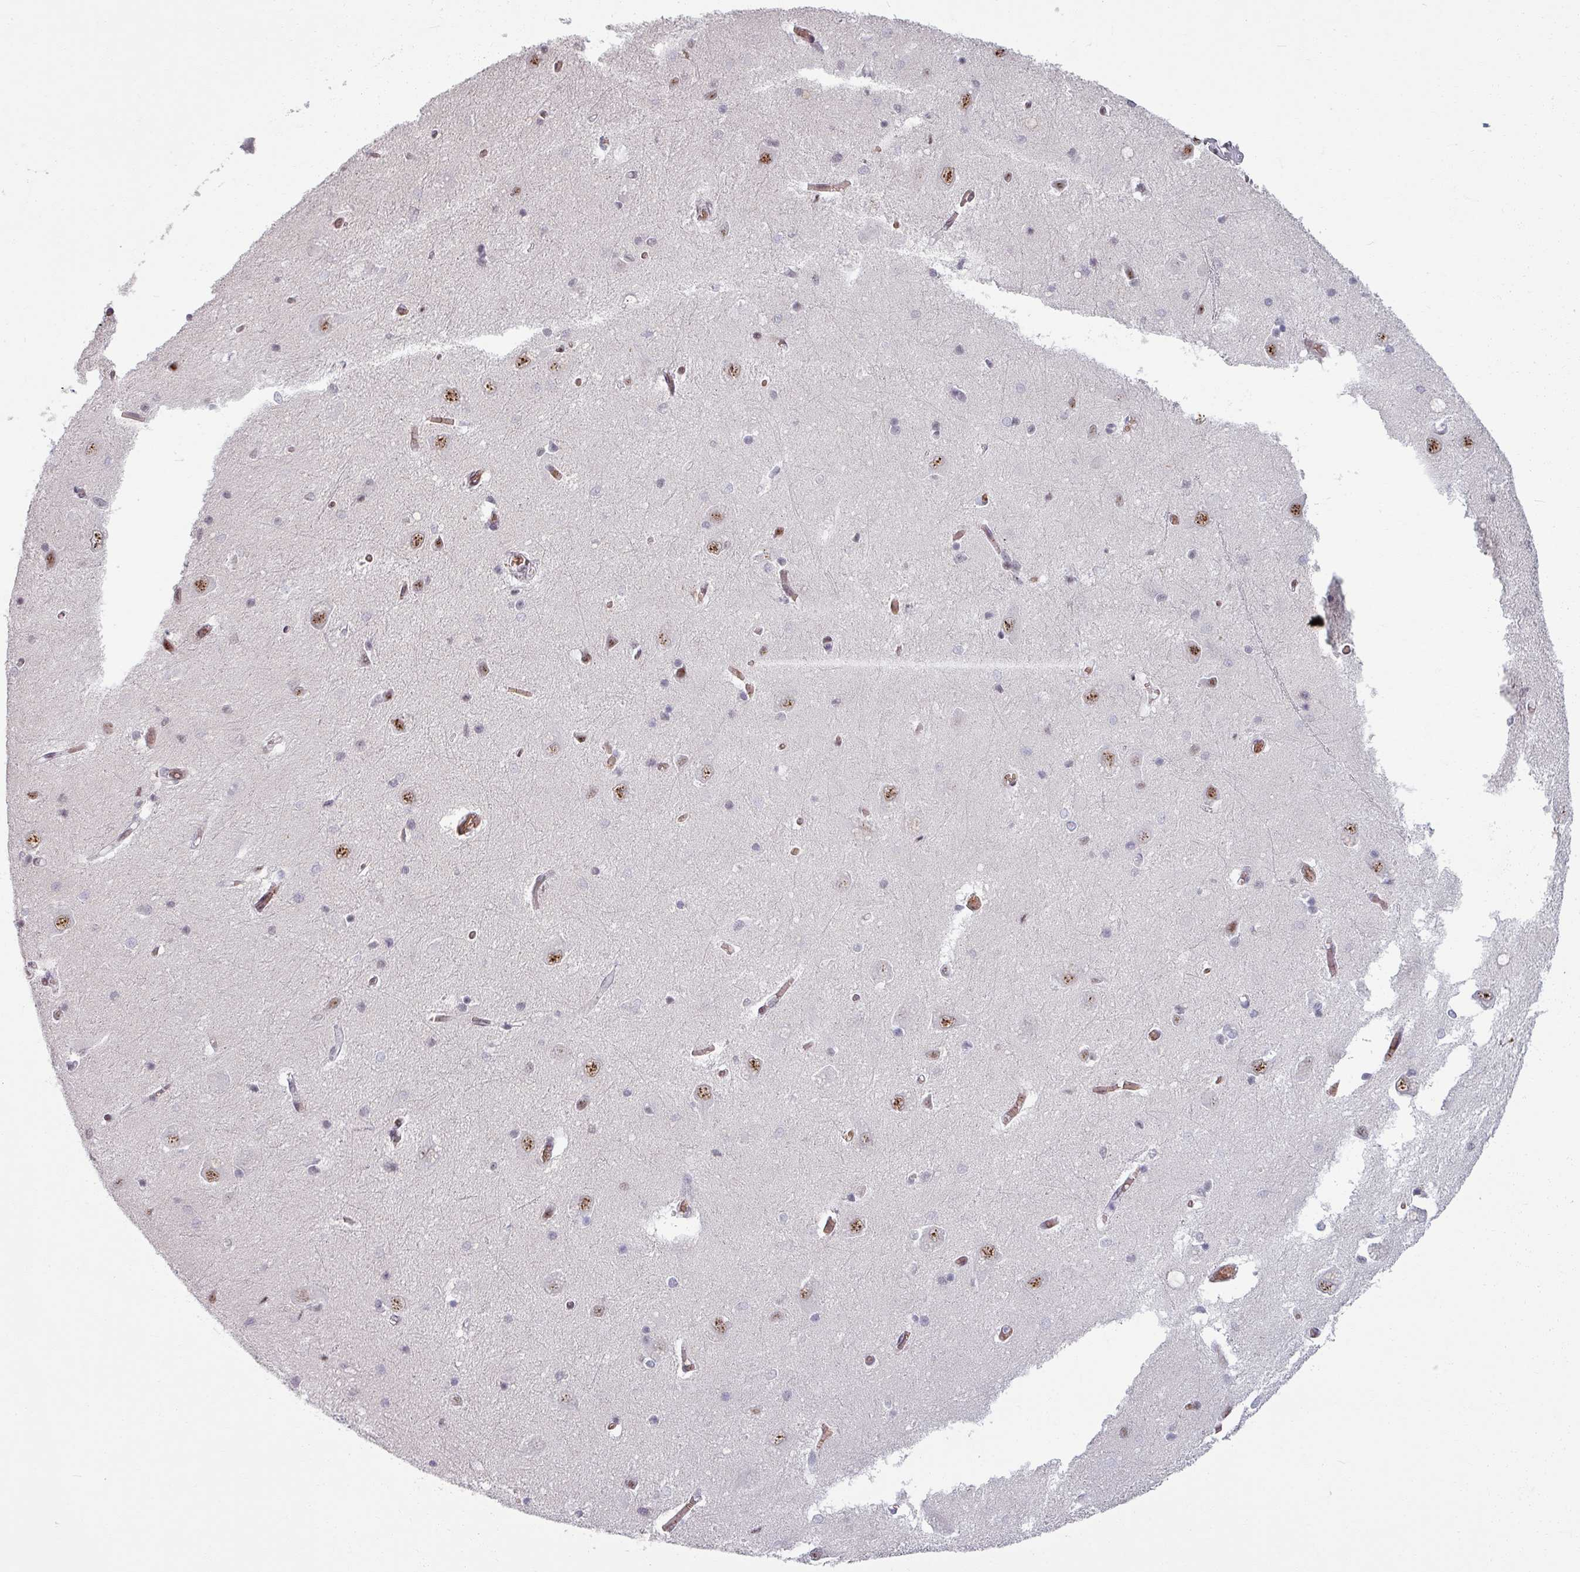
{"staining": {"intensity": "moderate", "quantity": "25%-75%", "location": "nuclear"}, "tissue": "hippocampus", "cell_type": "Glial cells", "image_type": "normal", "snomed": [{"axis": "morphology", "description": "Normal tissue, NOS"}, {"axis": "topography", "description": "Hippocampus"}], "caption": "High-power microscopy captured an immunohistochemistry photomicrograph of unremarkable hippocampus, revealing moderate nuclear staining in approximately 25%-75% of glial cells.", "gene": "NCOR1", "patient": {"sex": "female", "age": 64}}